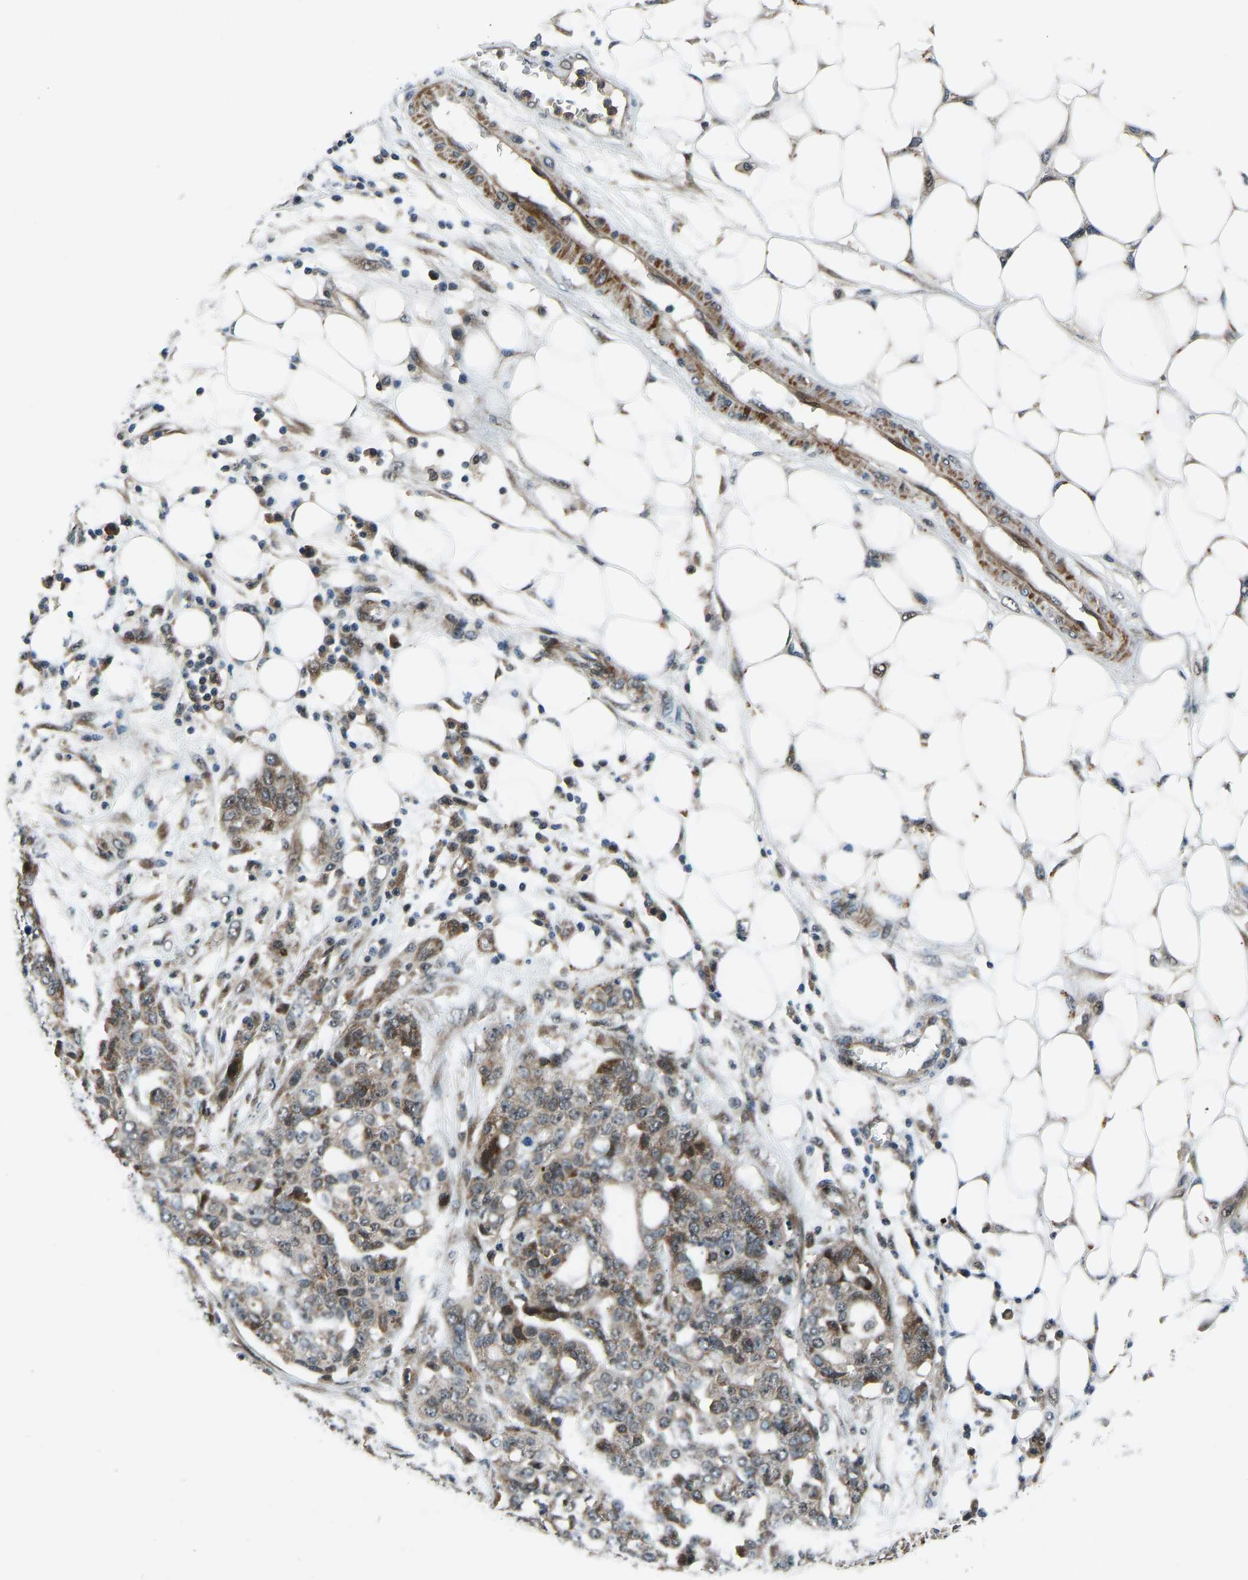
{"staining": {"intensity": "moderate", "quantity": ">75%", "location": "cytoplasmic/membranous"}, "tissue": "ovarian cancer", "cell_type": "Tumor cells", "image_type": "cancer", "snomed": [{"axis": "morphology", "description": "Cystadenocarcinoma, serous, NOS"}, {"axis": "topography", "description": "Soft tissue"}, {"axis": "topography", "description": "Ovary"}], "caption": "An immunohistochemistry histopathology image of tumor tissue is shown. Protein staining in brown highlights moderate cytoplasmic/membranous positivity in ovarian serous cystadenocarcinoma within tumor cells.", "gene": "RLIM", "patient": {"sex": "female", "age": 57}}